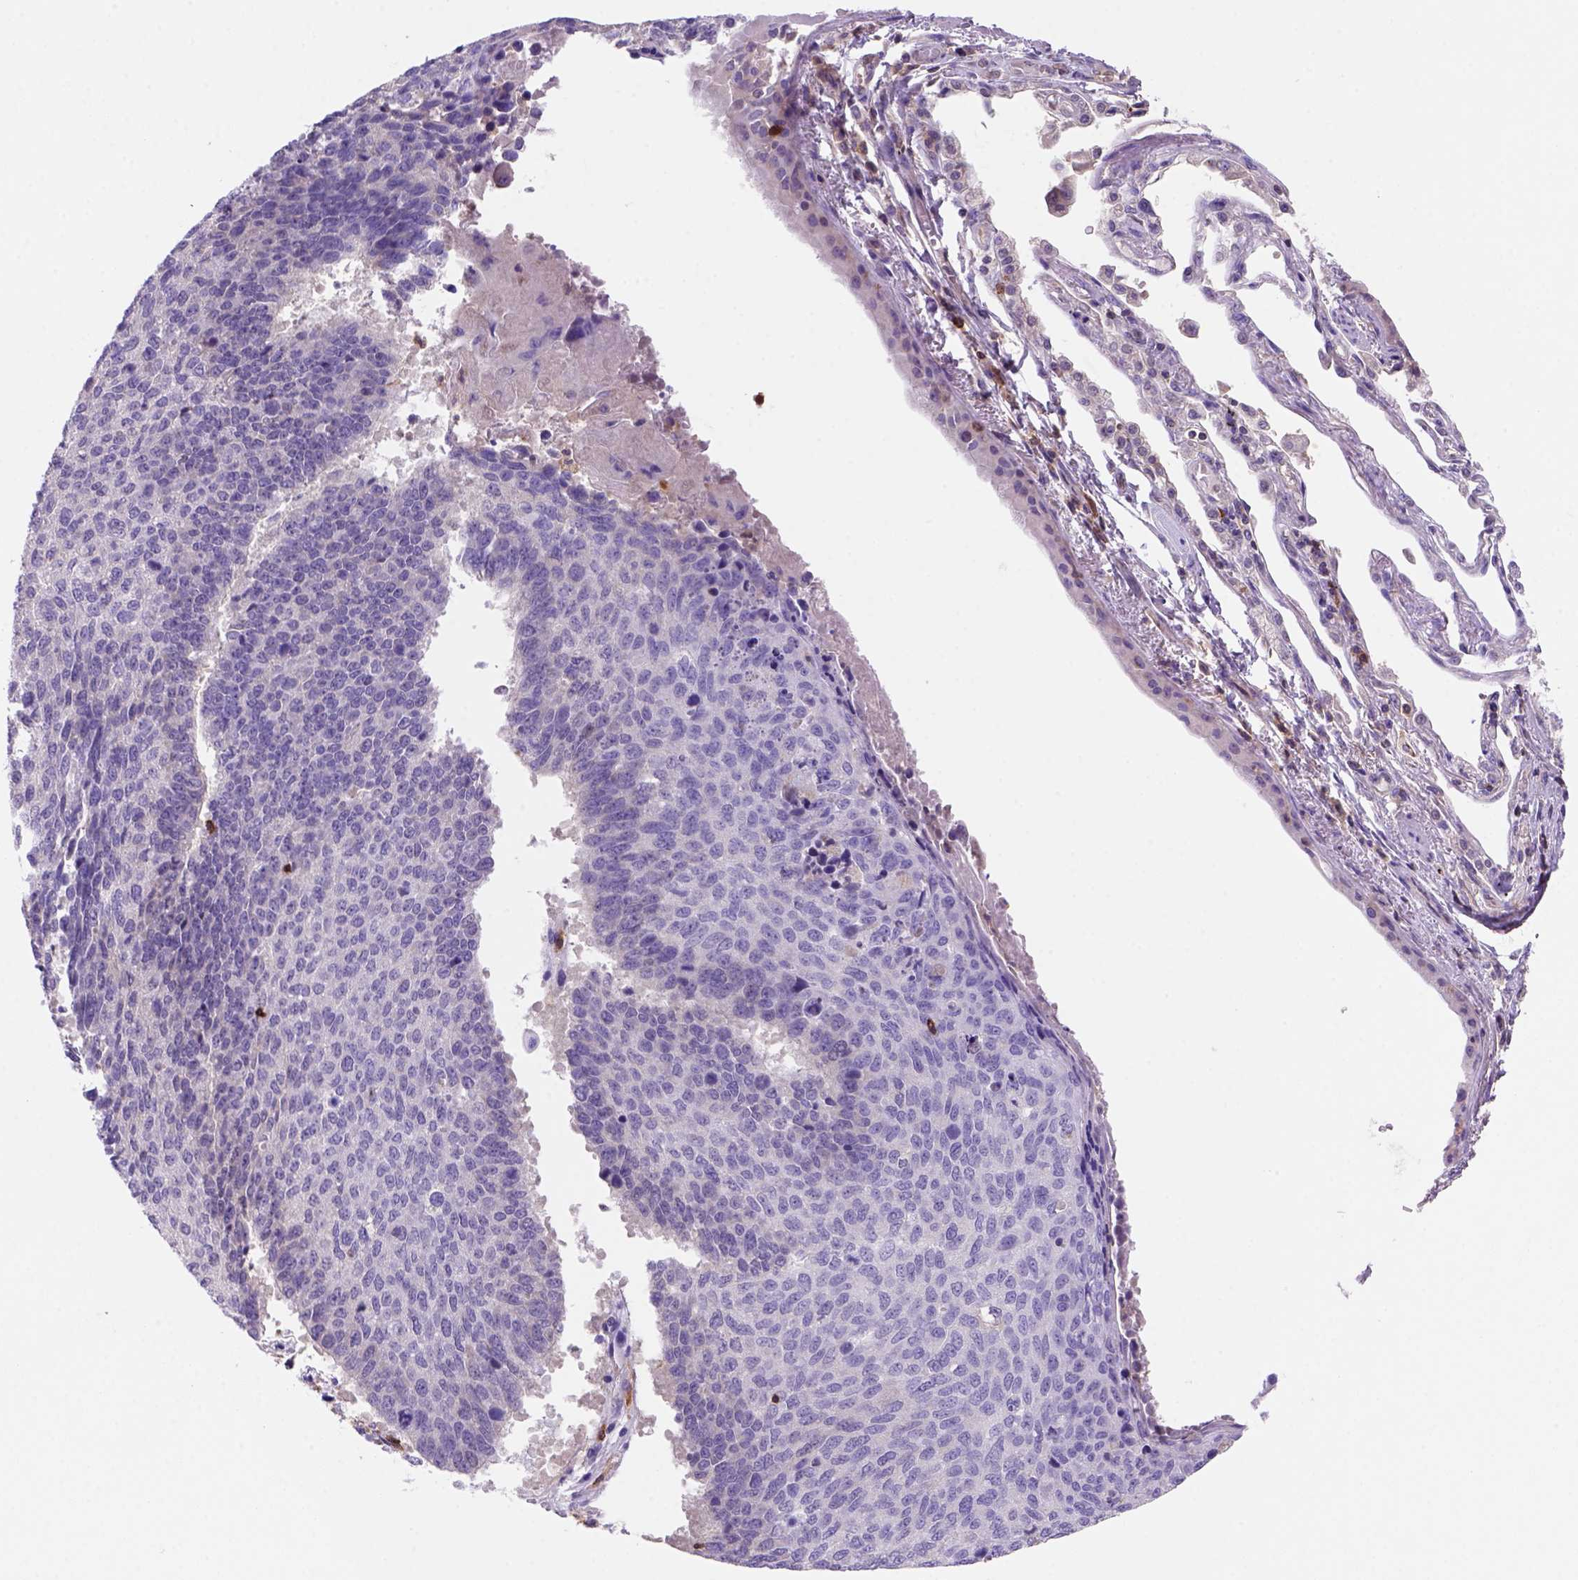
{"staining": {"intensity": "negative", "quantity": "none", "location": "none"}, "tissue": "lung cancer", "cell_type": "Tumor cells", "image_type": "cancer", "snomed": [{"axis": "morphology", "description": "Squamous cell carcinoma, NOS"}, {"axis": "topography", "description": "Lung"}], "caption": "Immunohistochemical staining of human lung squamous cell carcinoma reveals no significant expression in tumor cells.", "gene": "INPP5D", "patient": {"sex": "male", "age": 73}}